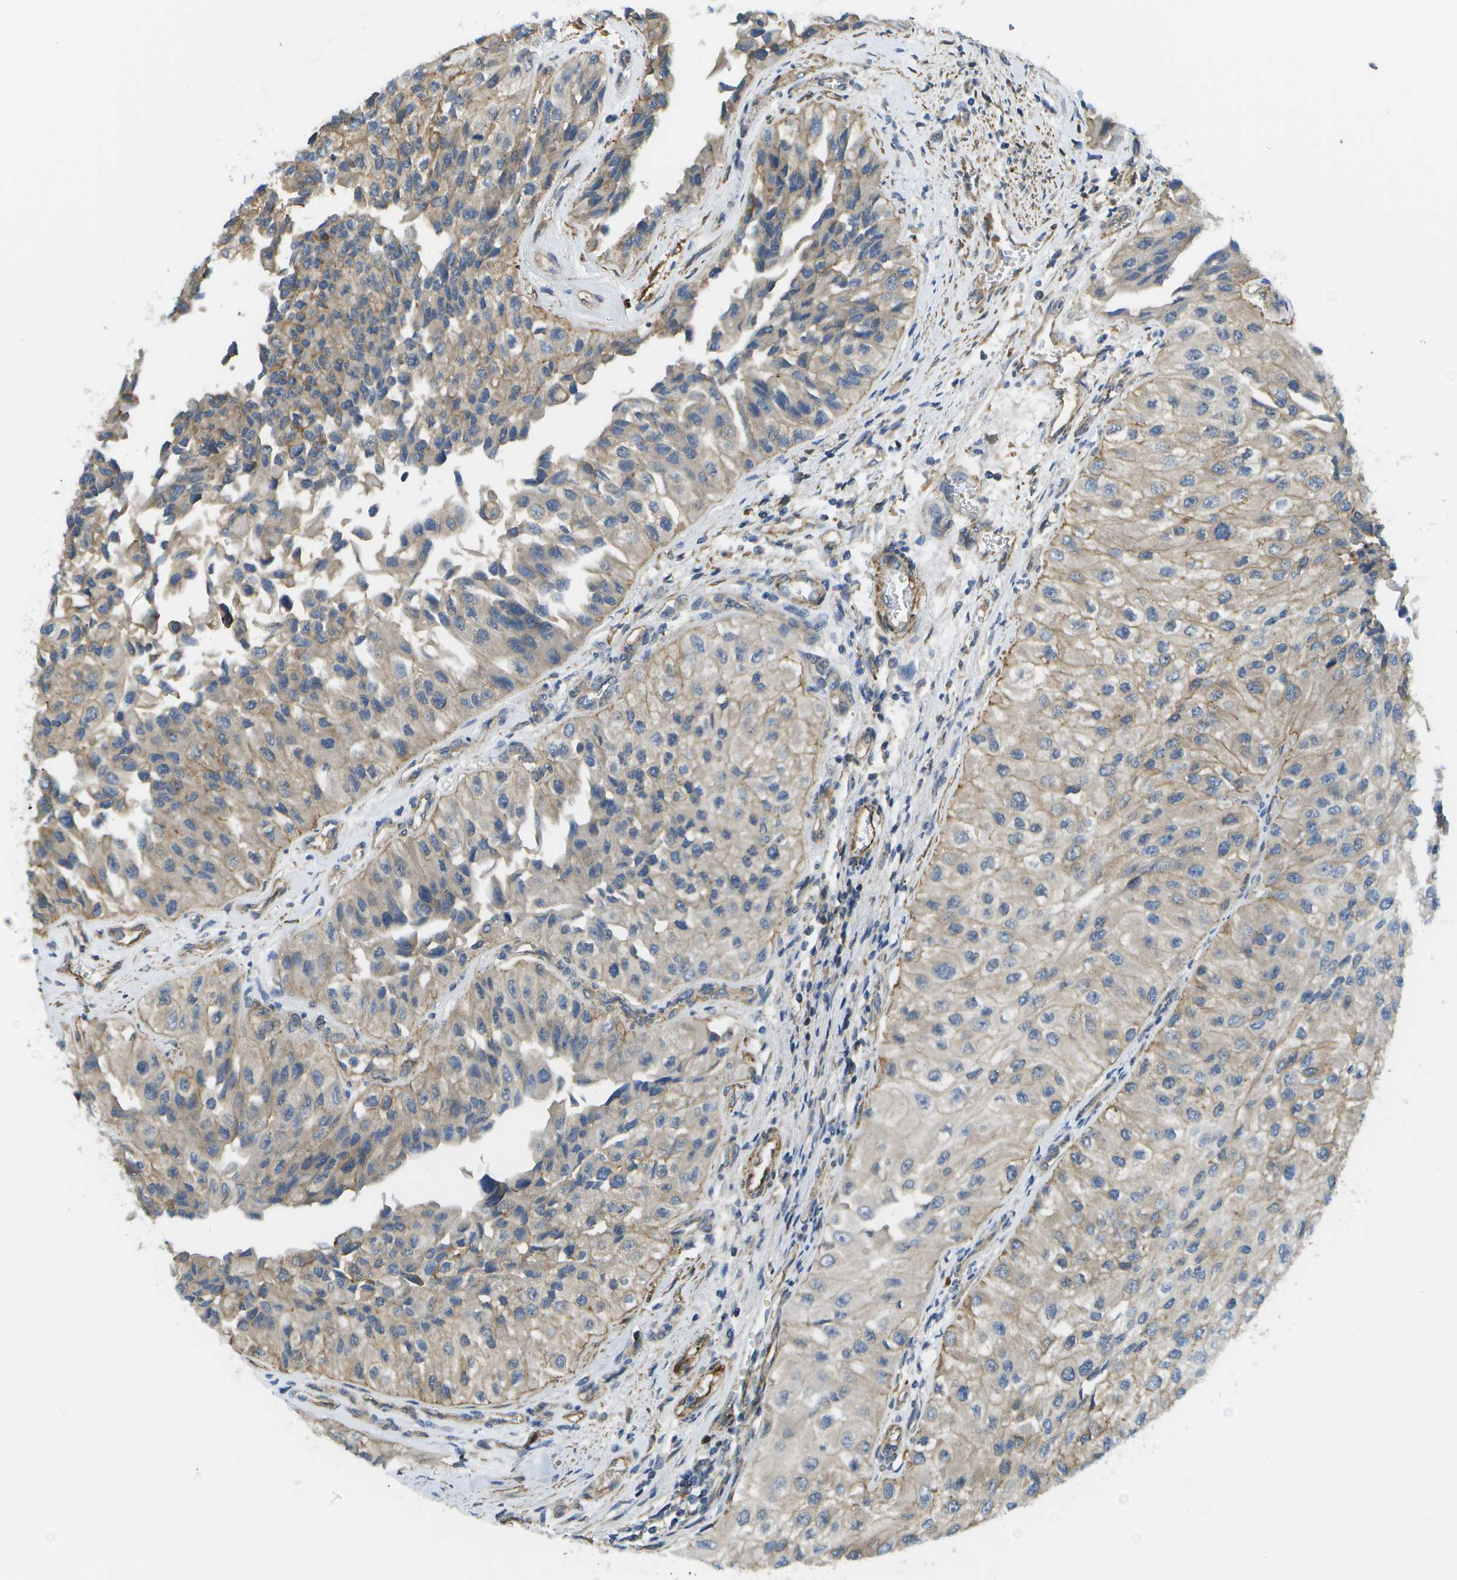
{"staining": {"intensity": "weak", "quantity": ">75%", "location": "cytoplasmic/membranous"}, "tissue": "urothelial cancer", "cell_type": "Tumor cells", "image_type": "cancer", "snomed": [{"axis": "morphology", "description": "Urothelial carcinoma, High grade"}, {"axis": "topography", "description": "Kidney"}, {"axis": "topography", "description": "Urinary bladder"}], "caption": "High-grade urothelial carcinoma stained for a protein shows weak cytoplasmic/membranous positivity in tumor cells. (DAB = brown stain, brightfield microscopy at high magnification).", "gene": "KIAA0040", "patient": {"sex": "male", "age": 77}}